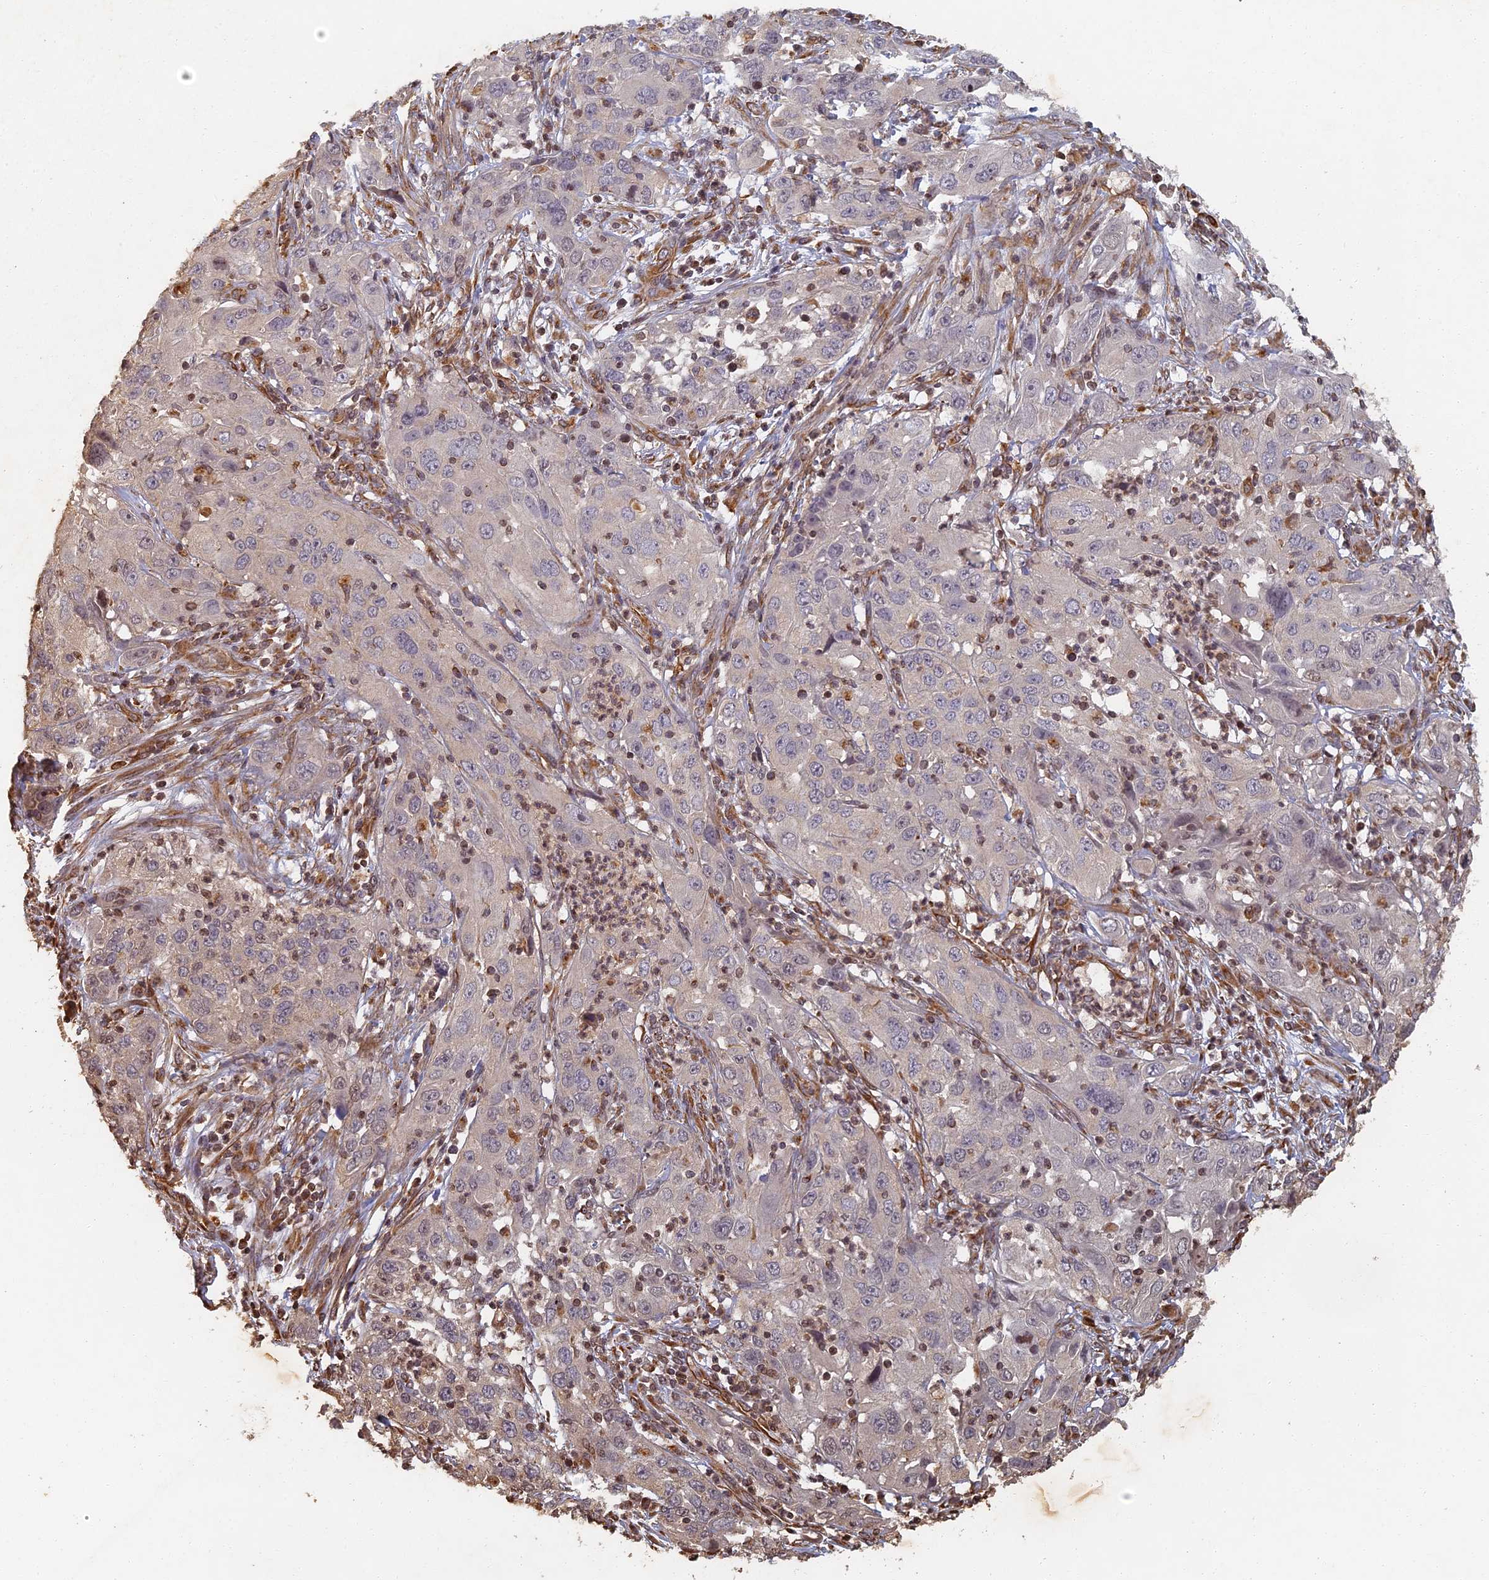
{"staining": {"intensity": "negative", "quantity": "none", "location": "none"}, "tissue": "cervical cancer", "cell_type": "Tumor cells", "image_type": "cancer", "snomed": [{"axis": "morphology", "description": "Squamous cell carcinoma, NOS"}, {"axis": "topography", "description": "Cervix"}], "caption": "Image shows no protein staining in tumor cells of cervical cancer tissue.", "gene": "ABCB10", "patient": {"sex": "female", "age": 32}}